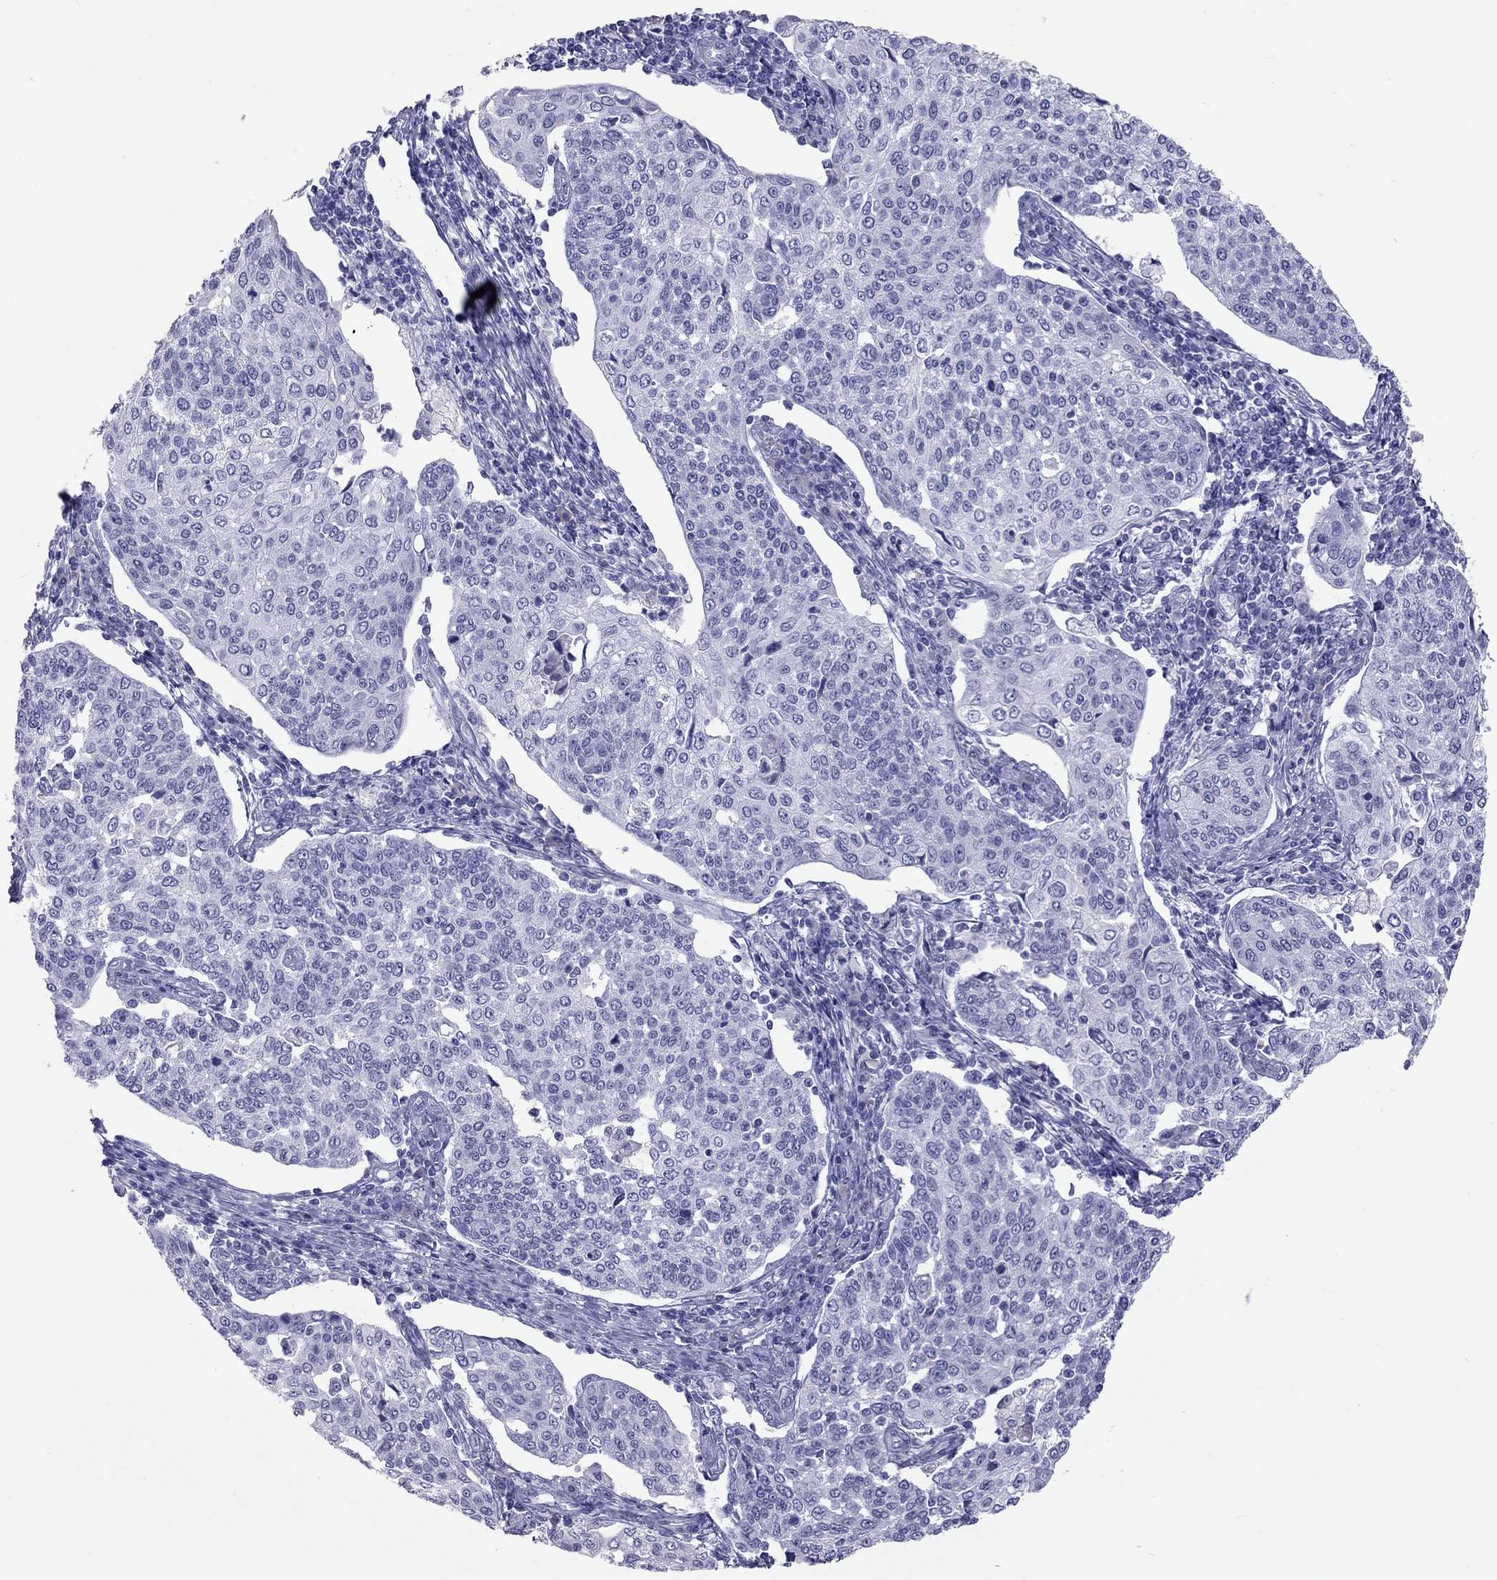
{"staining": {"intensity": "negative", "quantity": "none", "location": "none"}, "tissue": "cervical cancer", "cell_type": "Tumor cells", "image_type": "cancer", "snomed": [{"axis": "morphology", "description": "Squamous cell carcinoma, NOS"}, {"axis": "topography", "description": "Cervix"}], "caption": "A high-resolution micrograph shows immunohistochemistry staining of cervical cancer (squamous cell carcinoma), which exhibits no significant expression in tumor cells.", "gene": "STAG3", "patient": {"sex": "female", "age": 34}}